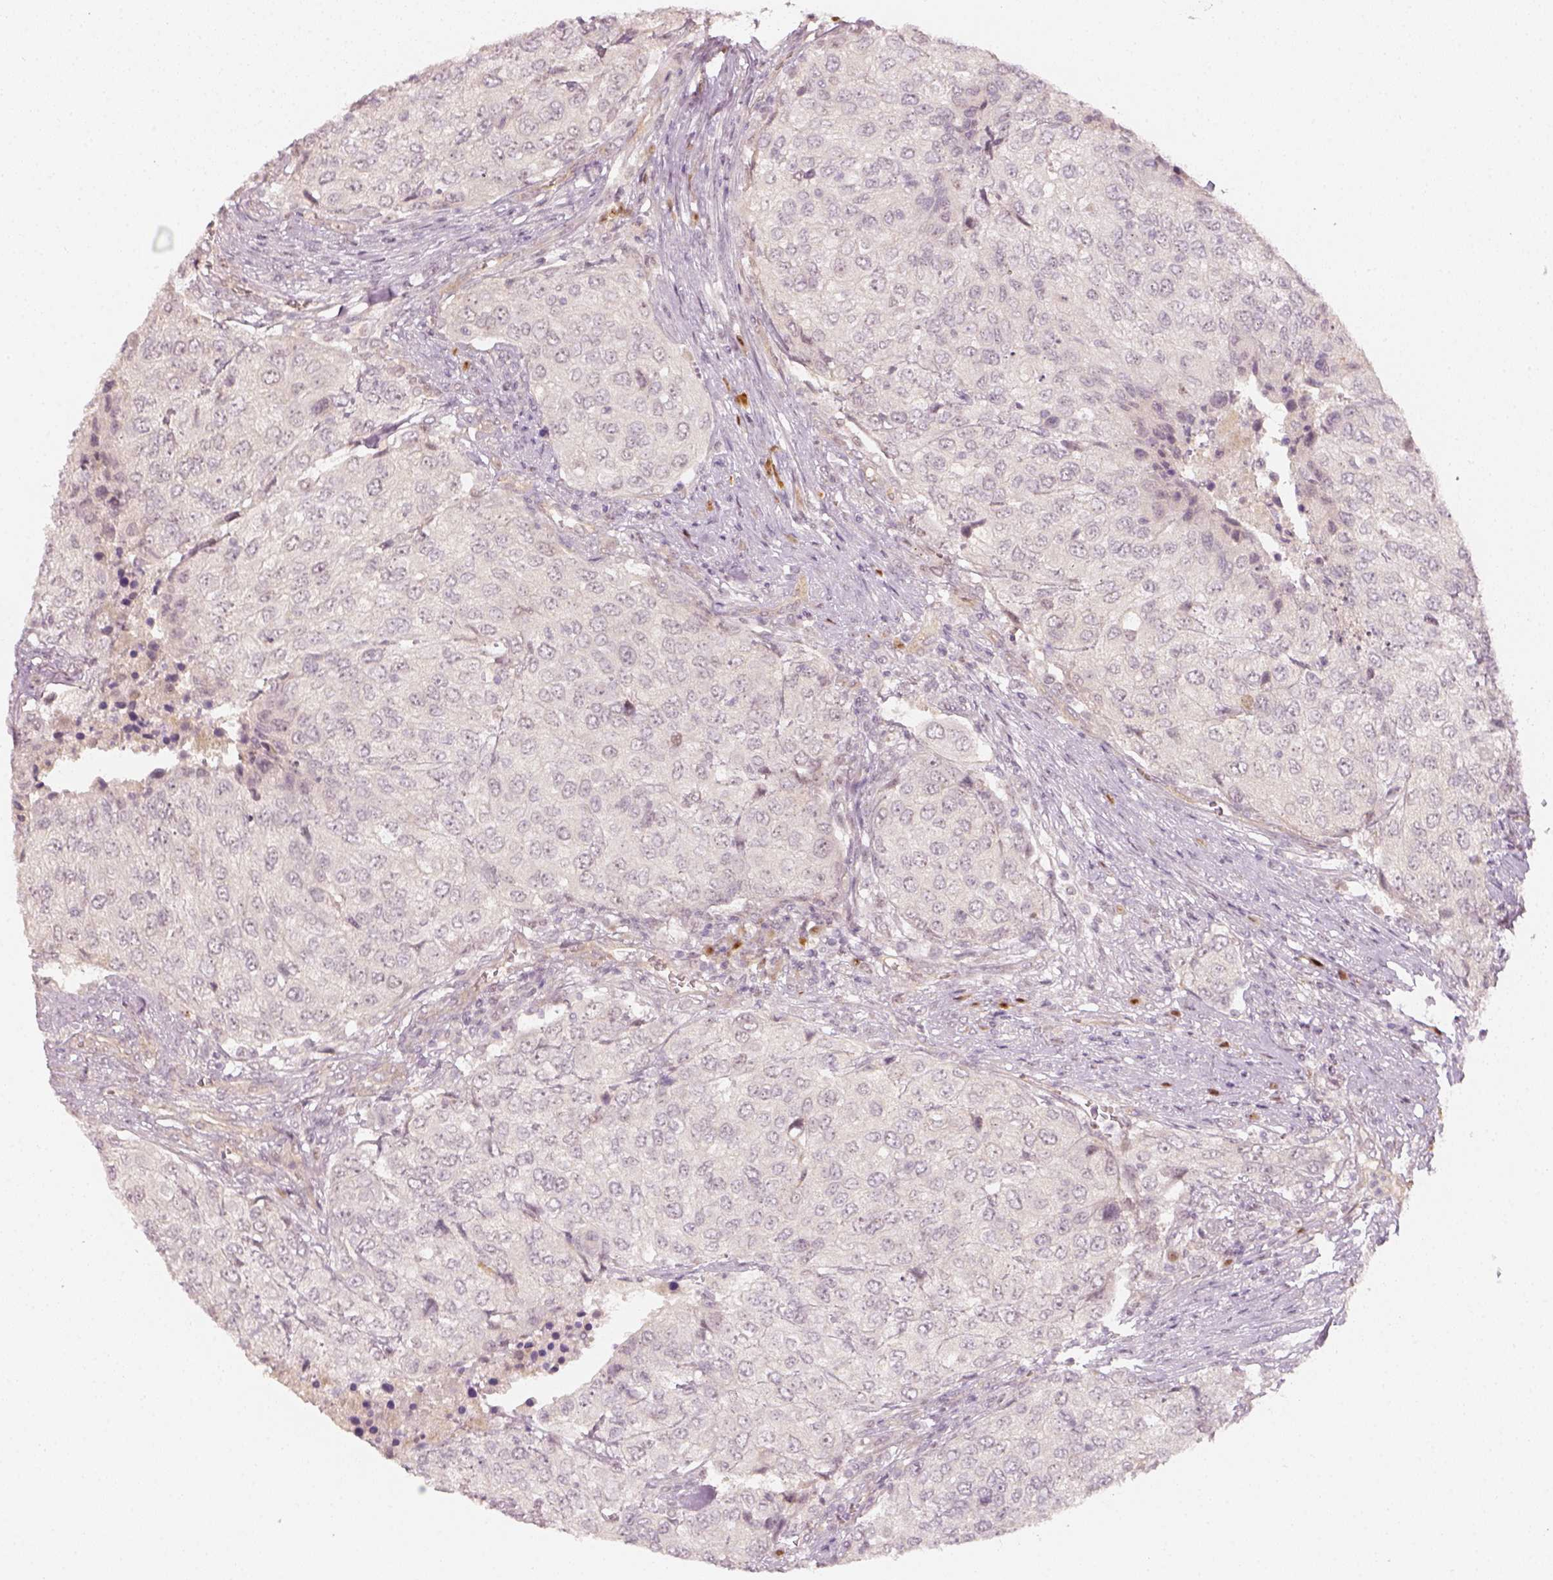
{"staining": {"intensity": "negative", "quantity": "none", "location": "none"}, "tissue": "urothelial cancer", "cell_type": "Tumor cells", "image_type": "cancer", "snomed": [{"axis": "morphology", "description": "Urothelial carcinoma, High grade"}, {"axis": "topography", "description": "Urinary bladder"}], "caption": "This is an immunohistochemistry photomicrograph of human urothelial carcinoma (high-grade). There is no positivity in tumor cells.", "gene": "EAF2", "patient": {"sex": "female", "age": 78}}